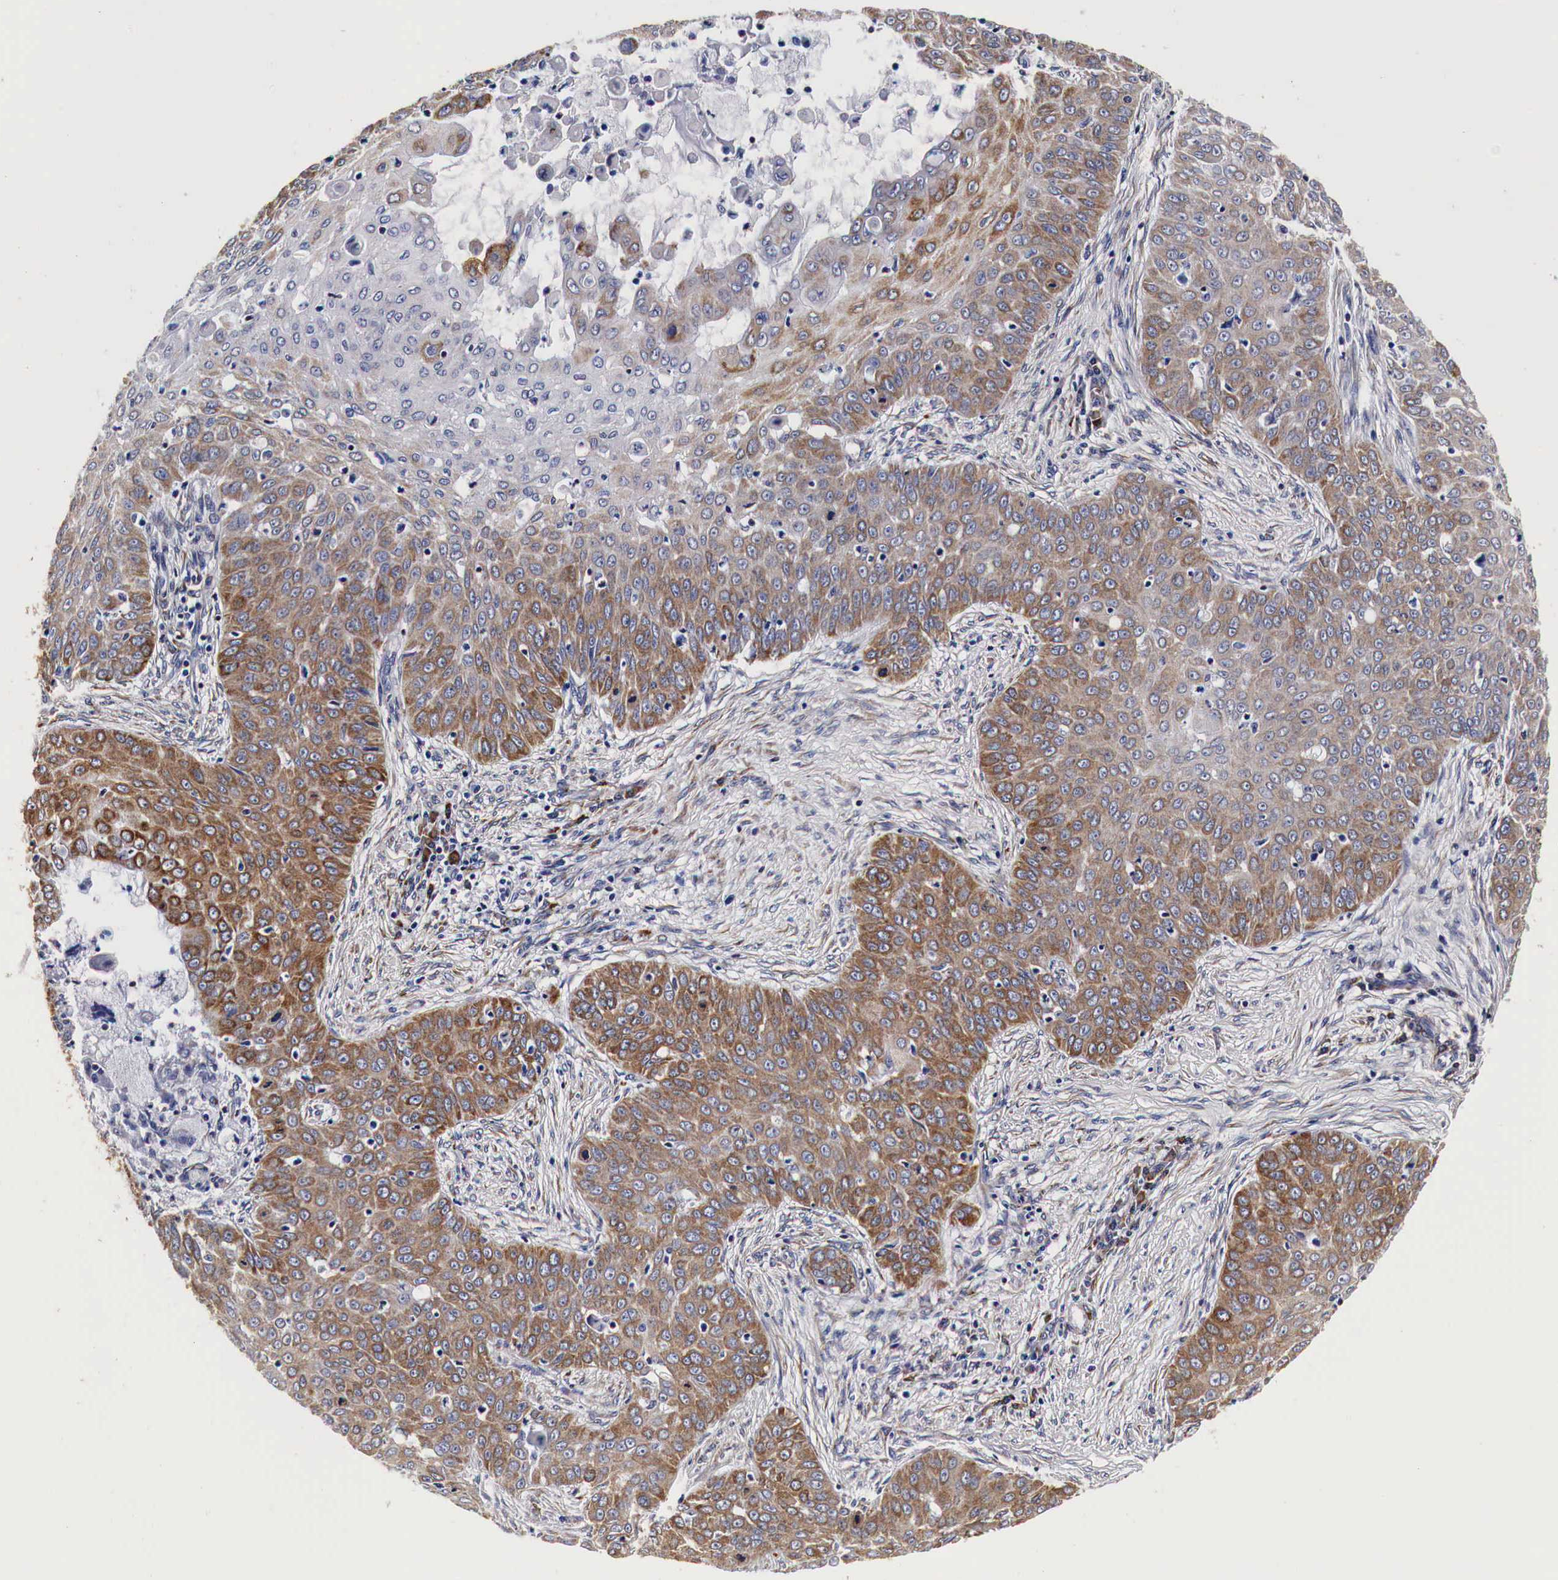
{"staining": {"intensity": "moderate", "quantity": "25%-75%", "location": "cytoplasmic/membranous"}, "tissue": "skin cancer", "cell_type": "Tumor cells", "image_type": "cancer", "snomed": [{"axis": "morphology", "description": "Squamous cell carcinoma, NOS"}, {"axis": "topography", "description": "Skin"}], "caption": "IHC histopathology image of neoplastic tissue: human skin cancer stained using immunohistochemistry (IHC) shows medium levels of moderate protein expression localized specifically in the cytoplasmic/membranous of tumor cells, appearing as a cytoplasmic/membranous brown color.", "gene": "CKAP4", "patient": {"sex": "male", "age": 82}}